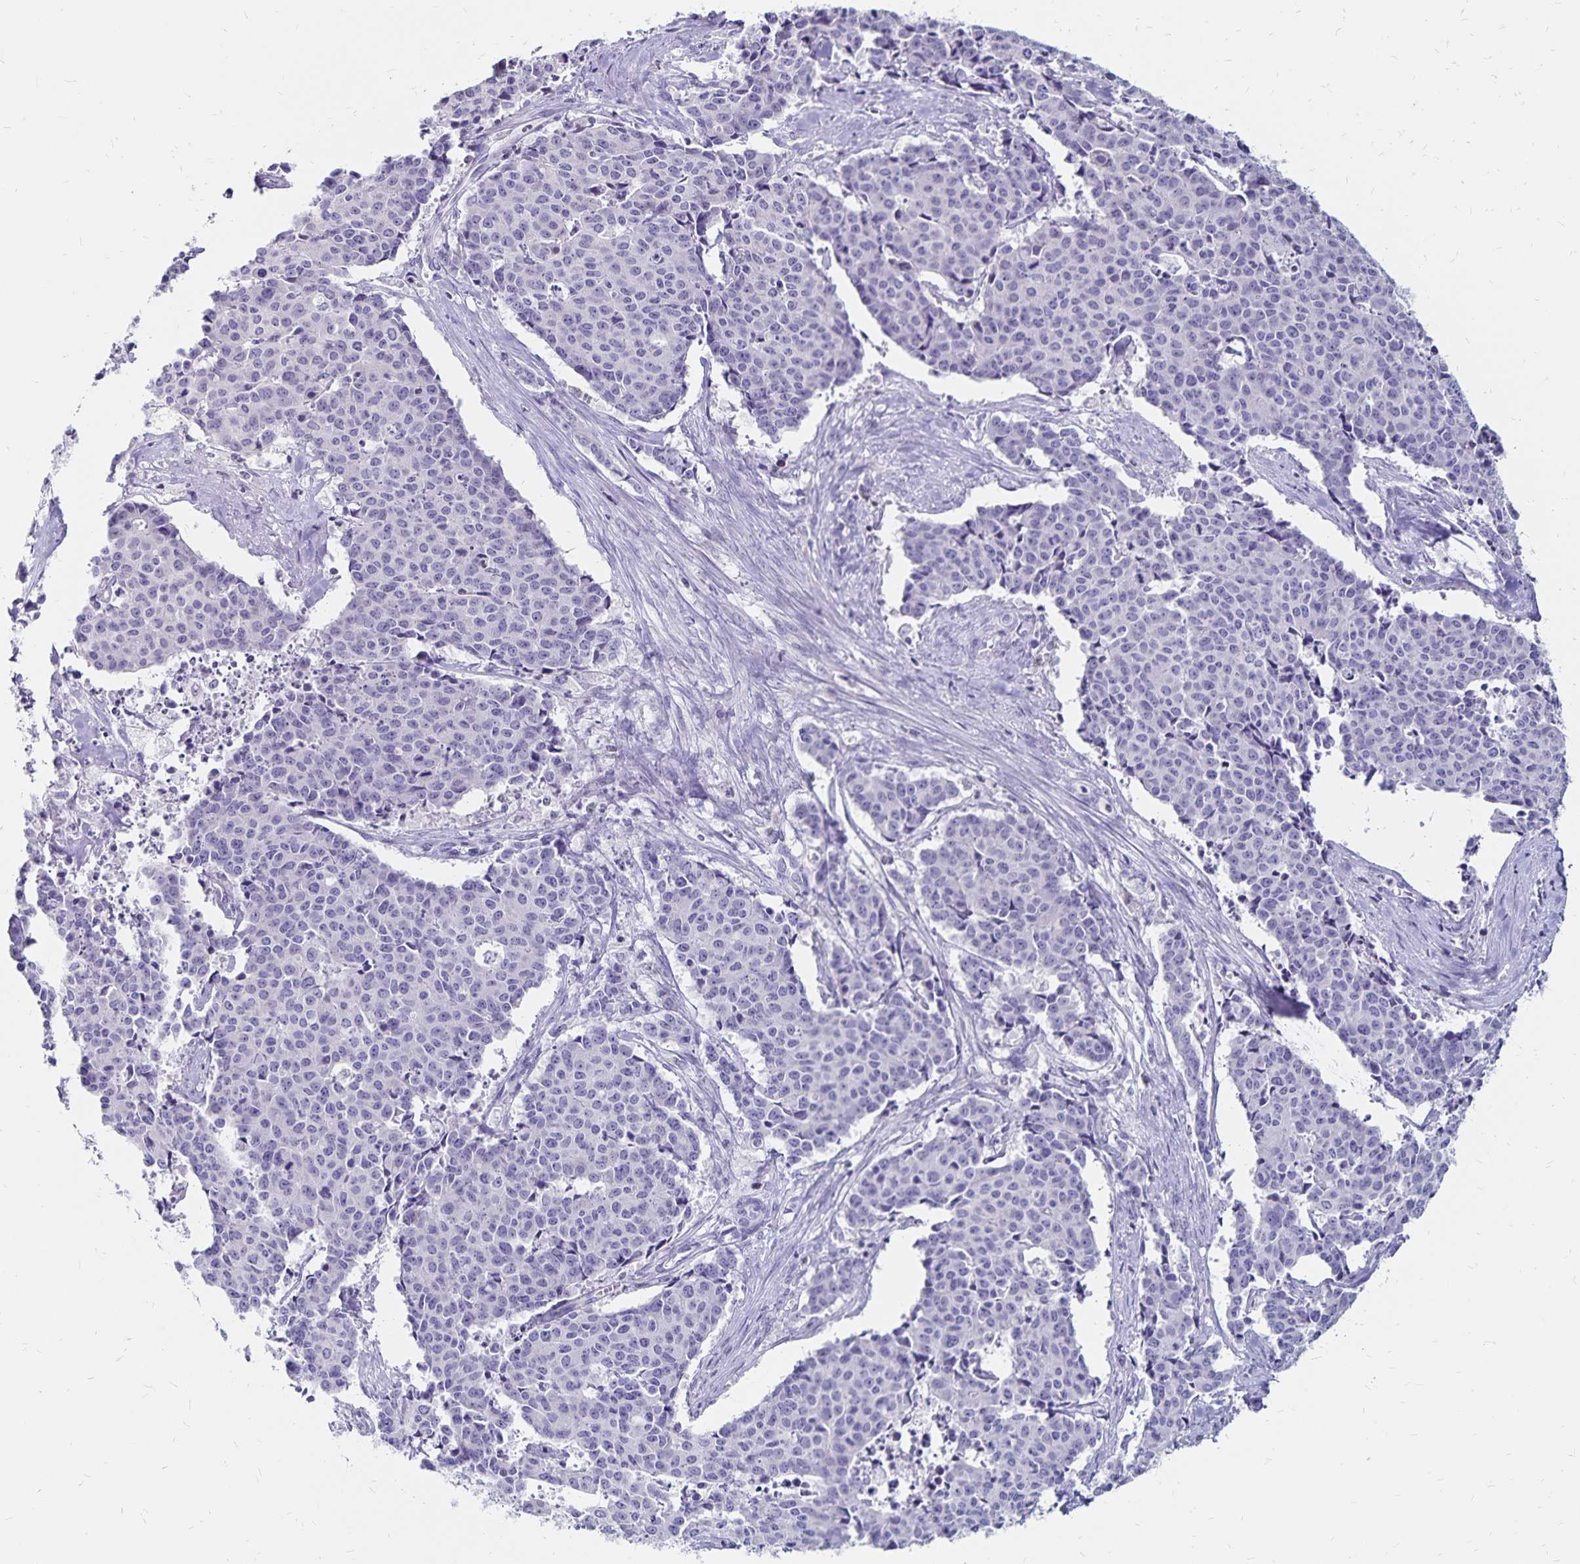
{"staining": {"intensity": "negative", "quantity": "none", "location": "none"}, "tissue": "cervical cancer", "cell_type": "Tumor cells", "image_type": "cancer", "snomed": [{"axis": "morphology", "description": "Squamous cell carcinoma, NOS"}, {"axis": "topography", "description": "Cervix"}], "caption": "This is a micrograph of IHC staining of squamous cell carcinoma (cervical), which shows no staining in tumor cells. (Brightfield microscopy of DAB immunohistochemistry (IHC) at high magnification).", "gene": "IKZF1", "patient": {"sex": "female", "age": 28}}